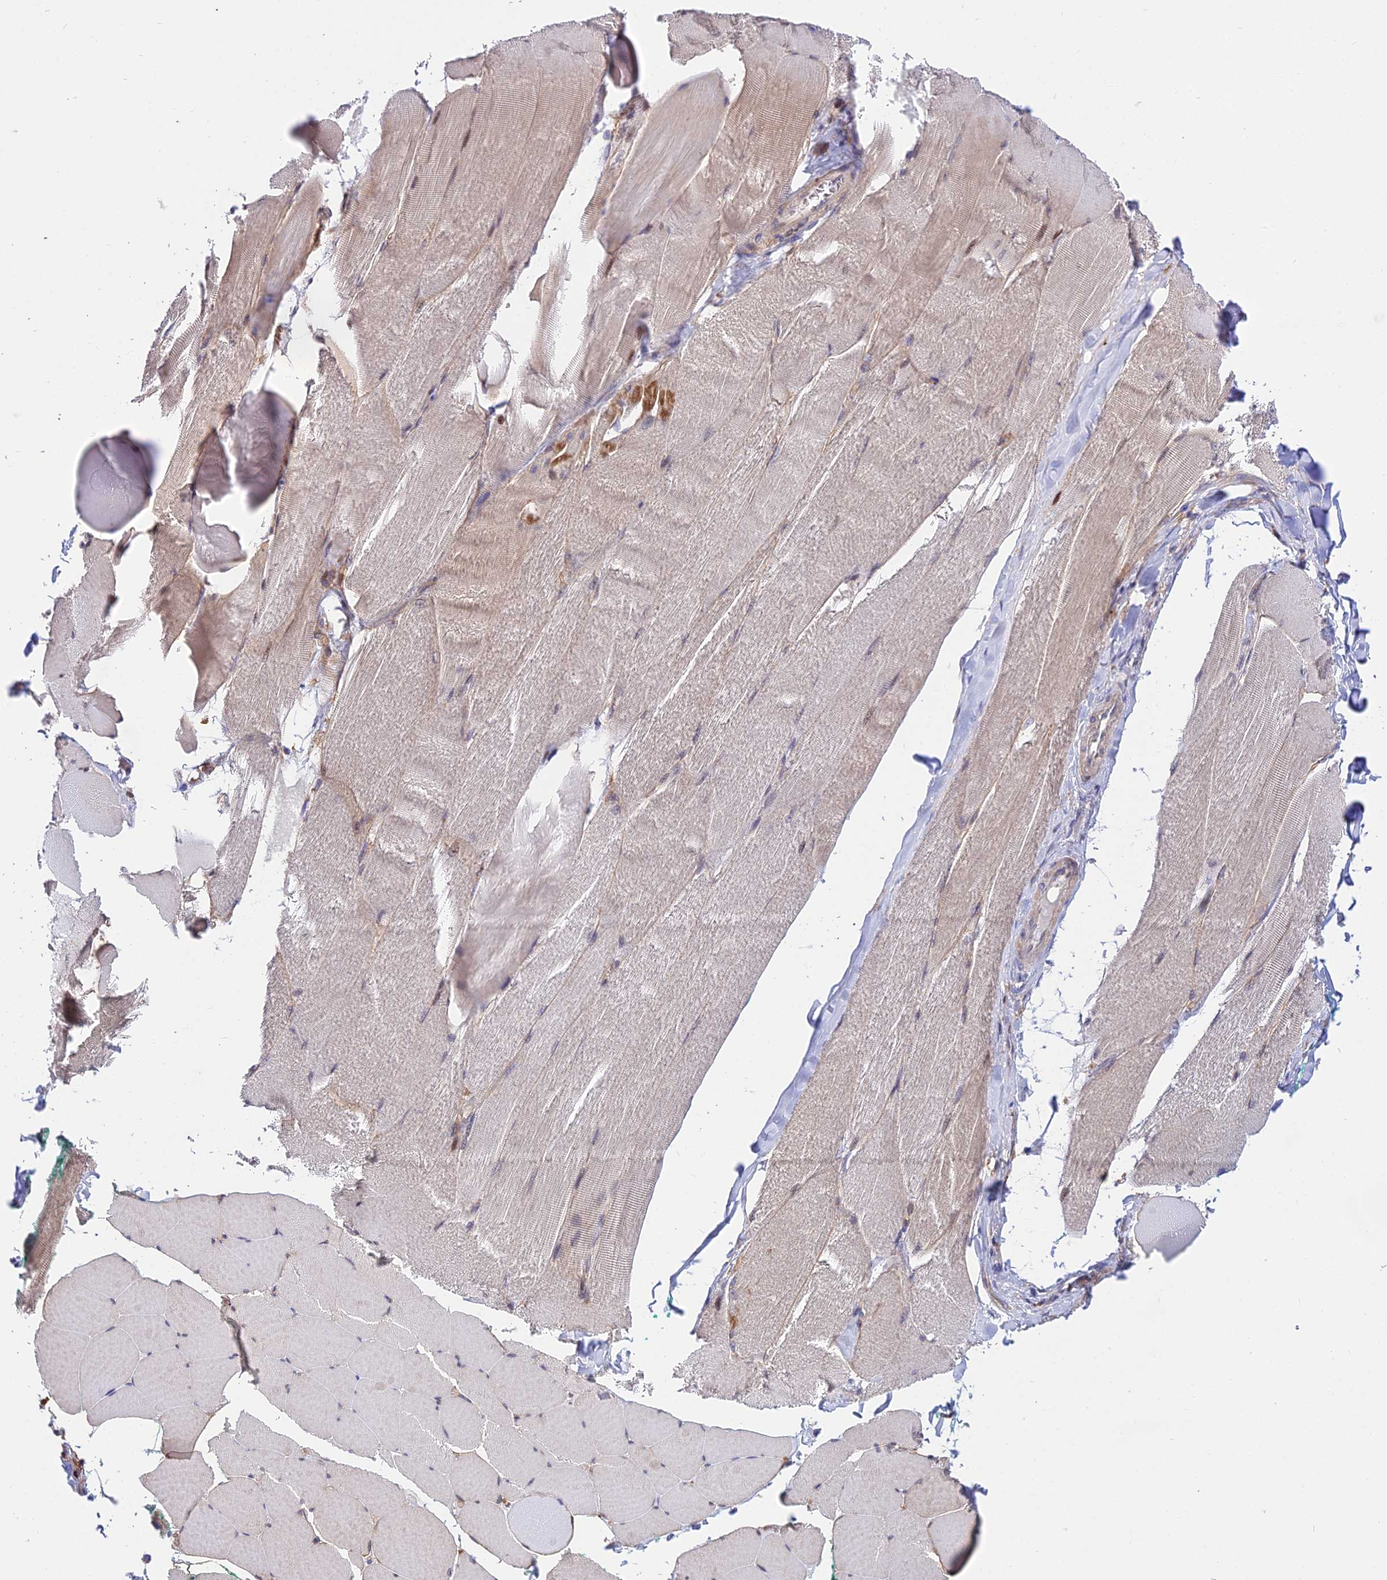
{"staining": {"intensity": "weak", "quantity": "25%-75%", "location": "cytoplasmic/membranous"}, "tissue": "skeletal muscle", "cell_type": "Myocytes", "image_type": "normal", "snomed": [{"axis": "morphology", "description": "Normal tissue, NOS"}, {"axis": "morphology", "description": "Squamous cell carcinoma, NOS"}, {"axis": "topography", "description": "Skeletal muscle"}], "caption": "The micrograph displays immunohistochemical staining of unremarkable skeletal muscle. There is weak cytoplasmic/membranous expression is seen in approximately 25%-75% of myocytes.", "gene": "CDC37L1", "patient": {"sex": "male", "age": 51}}